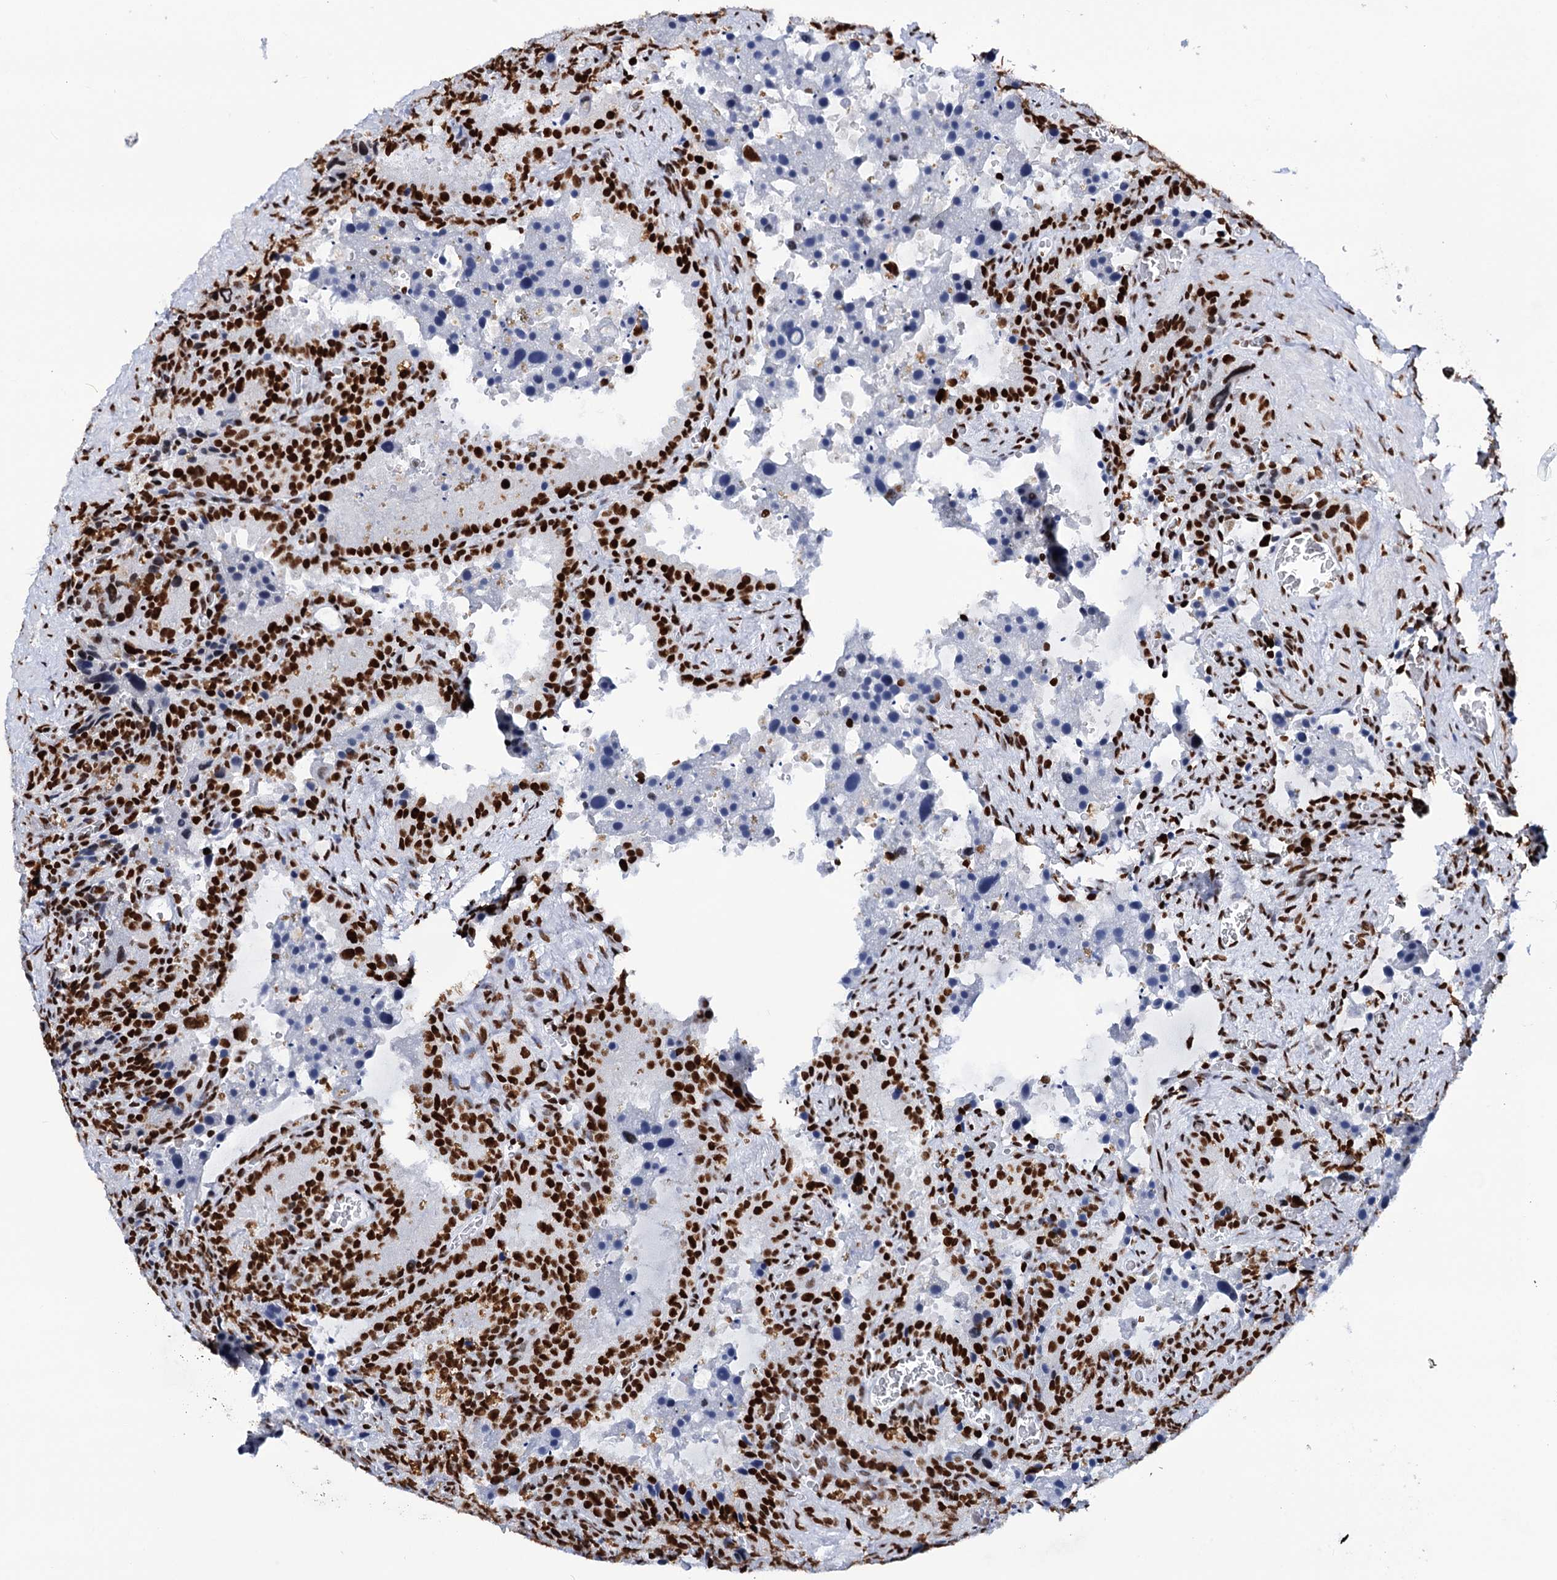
{"staining": {"intensity": "strong", "quantity": ">75%", "location": "nuclear"}, "tissue": "seminal vesicle", "cell_type": "Glandular cells", "image_type": "normal", "snomed": [{"axis": "morphology", "description": "Normal tissue, NOS"}, {"axis": "topography", "description": "Seminal veicle"}], "caption": "Immunohistochemical staining of unremarkable human seminal vesicle exhibits high levels of strong nuclear positivity in about >75% of glandular cells. (IHC, brightfield microscopy, high magnification).", "gene": "MATR3", "patient": {"sex": "male", "age": 62}}